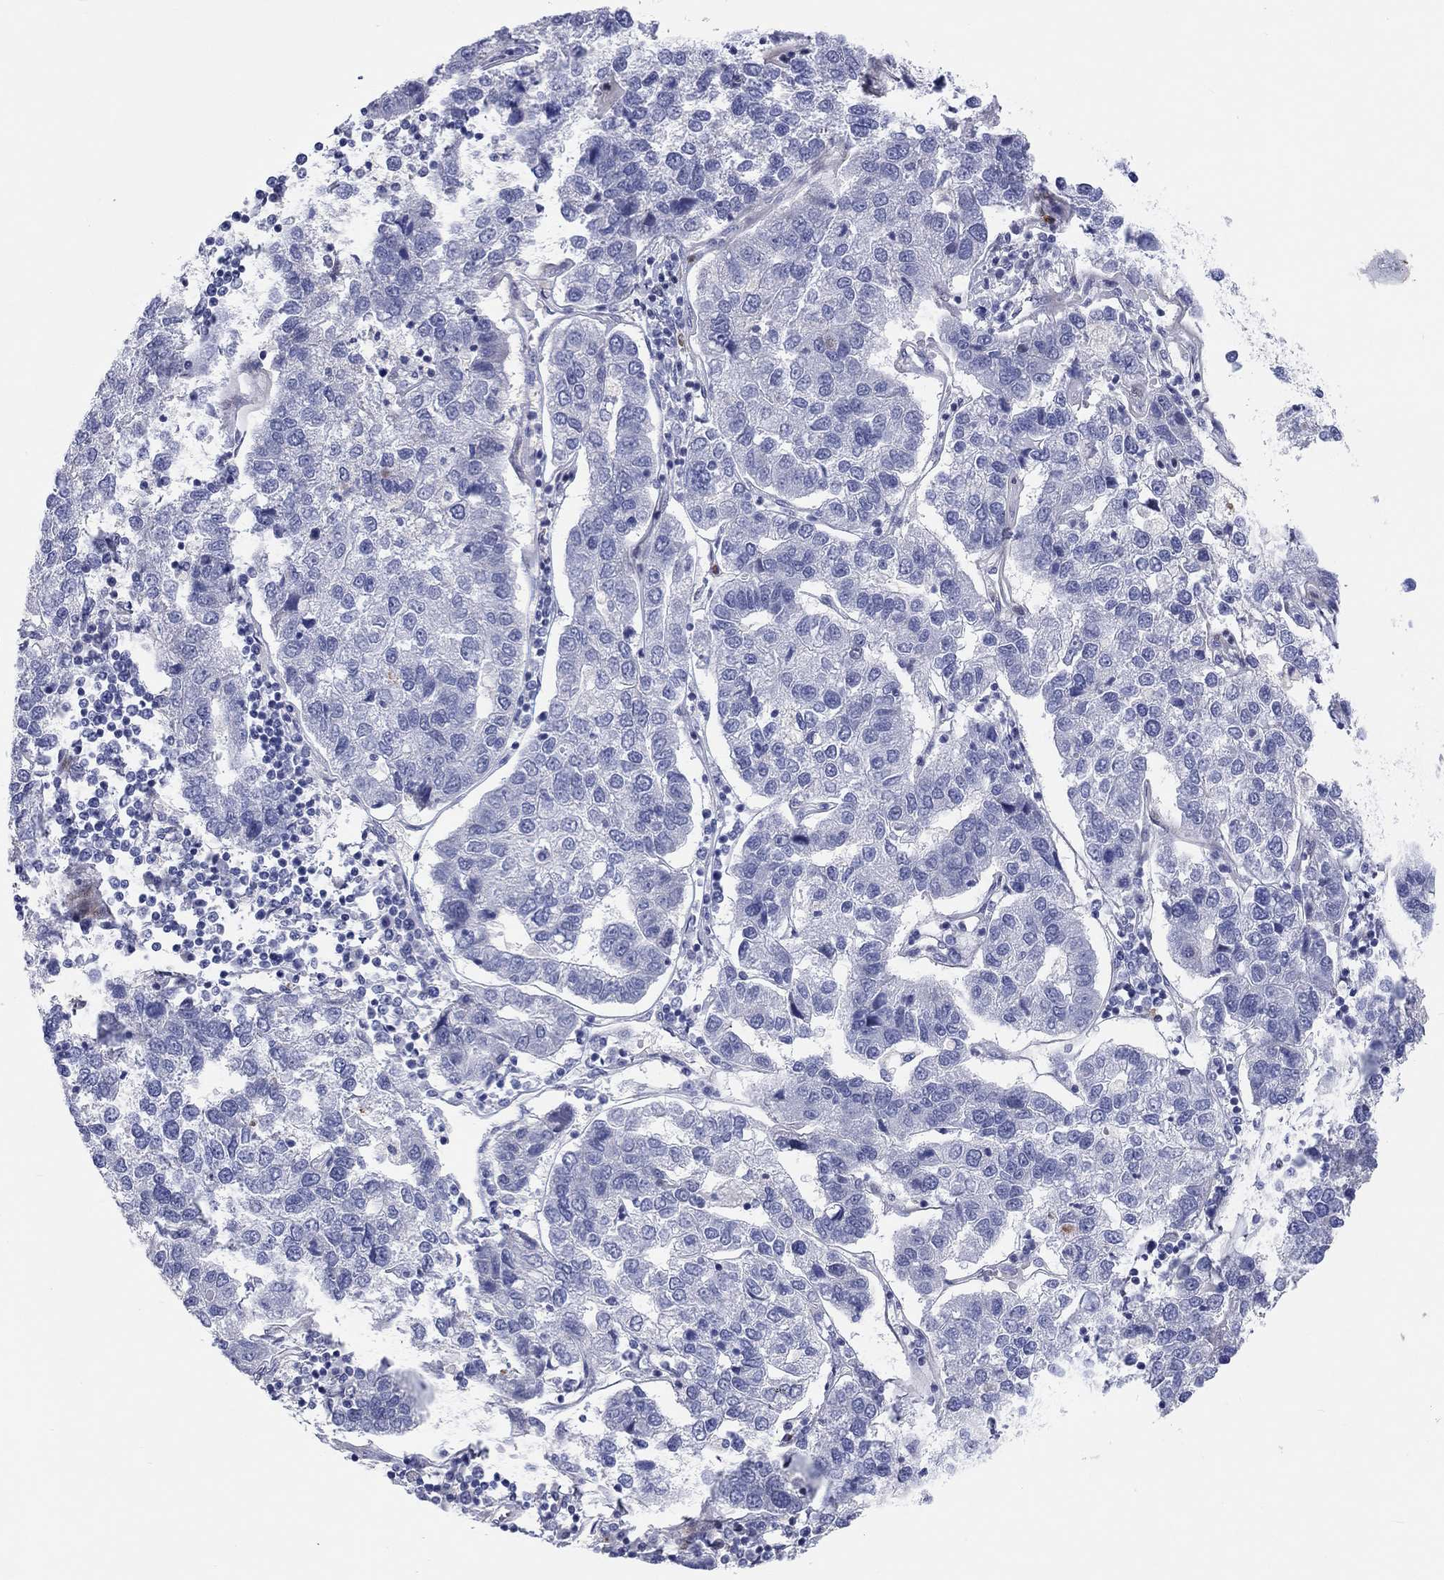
{"staining": {"intensity": "negative", "quantity": "none", "location": "none"}, "tissue": "pancreatic cancer", "cell_type": "Tumor cells", "image_type": "cancer", "snomed": [{"axis": "morphology", "description": "Adenocarcinoma, NOS"}, {"axis": "topography", "description": "Pancreas"}], "caption": "Pancreatic cancer was stained to show a protein in brown. There is no significant positivity in tumor cells.", "gene": "ARHGAP36", "patient": {"sex": "female", "age": 61}}